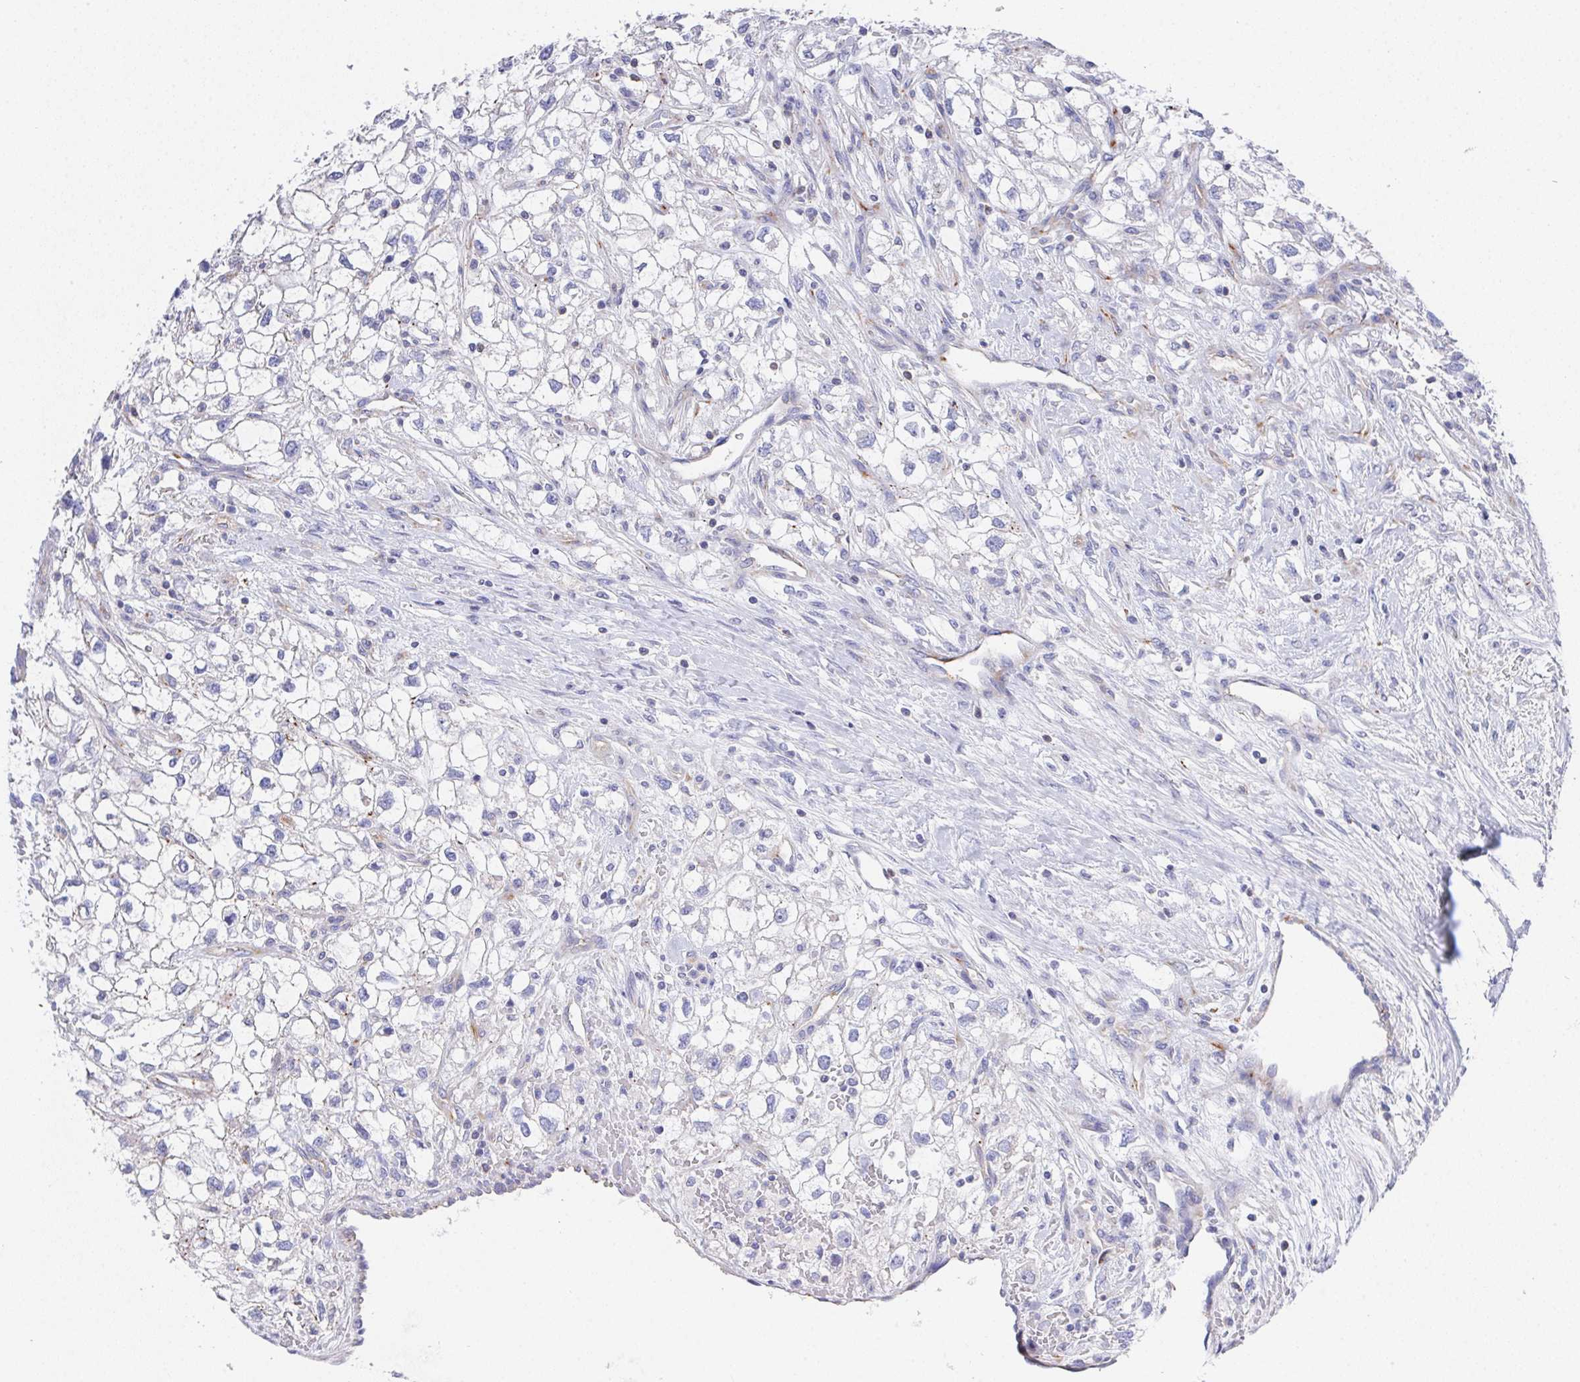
{"staining": {"intensity": "negative", "quantity": "none", "location": "none"}, "tissue": "renal cancer", "cell_type": "Tumor cells", "image_type": "cancer", "snomed": [{"axis": "morphology", "description": "Adenocarcinoma, NOS"}, {"axis": "topography", "description": "Kidney"}], "caption": "Micrograph shows no protein staining in tumor cells of adenocarcinoma (renal) tissue.", "gene": "PRG3", "patient": {"sex": "male", "age": 59}}